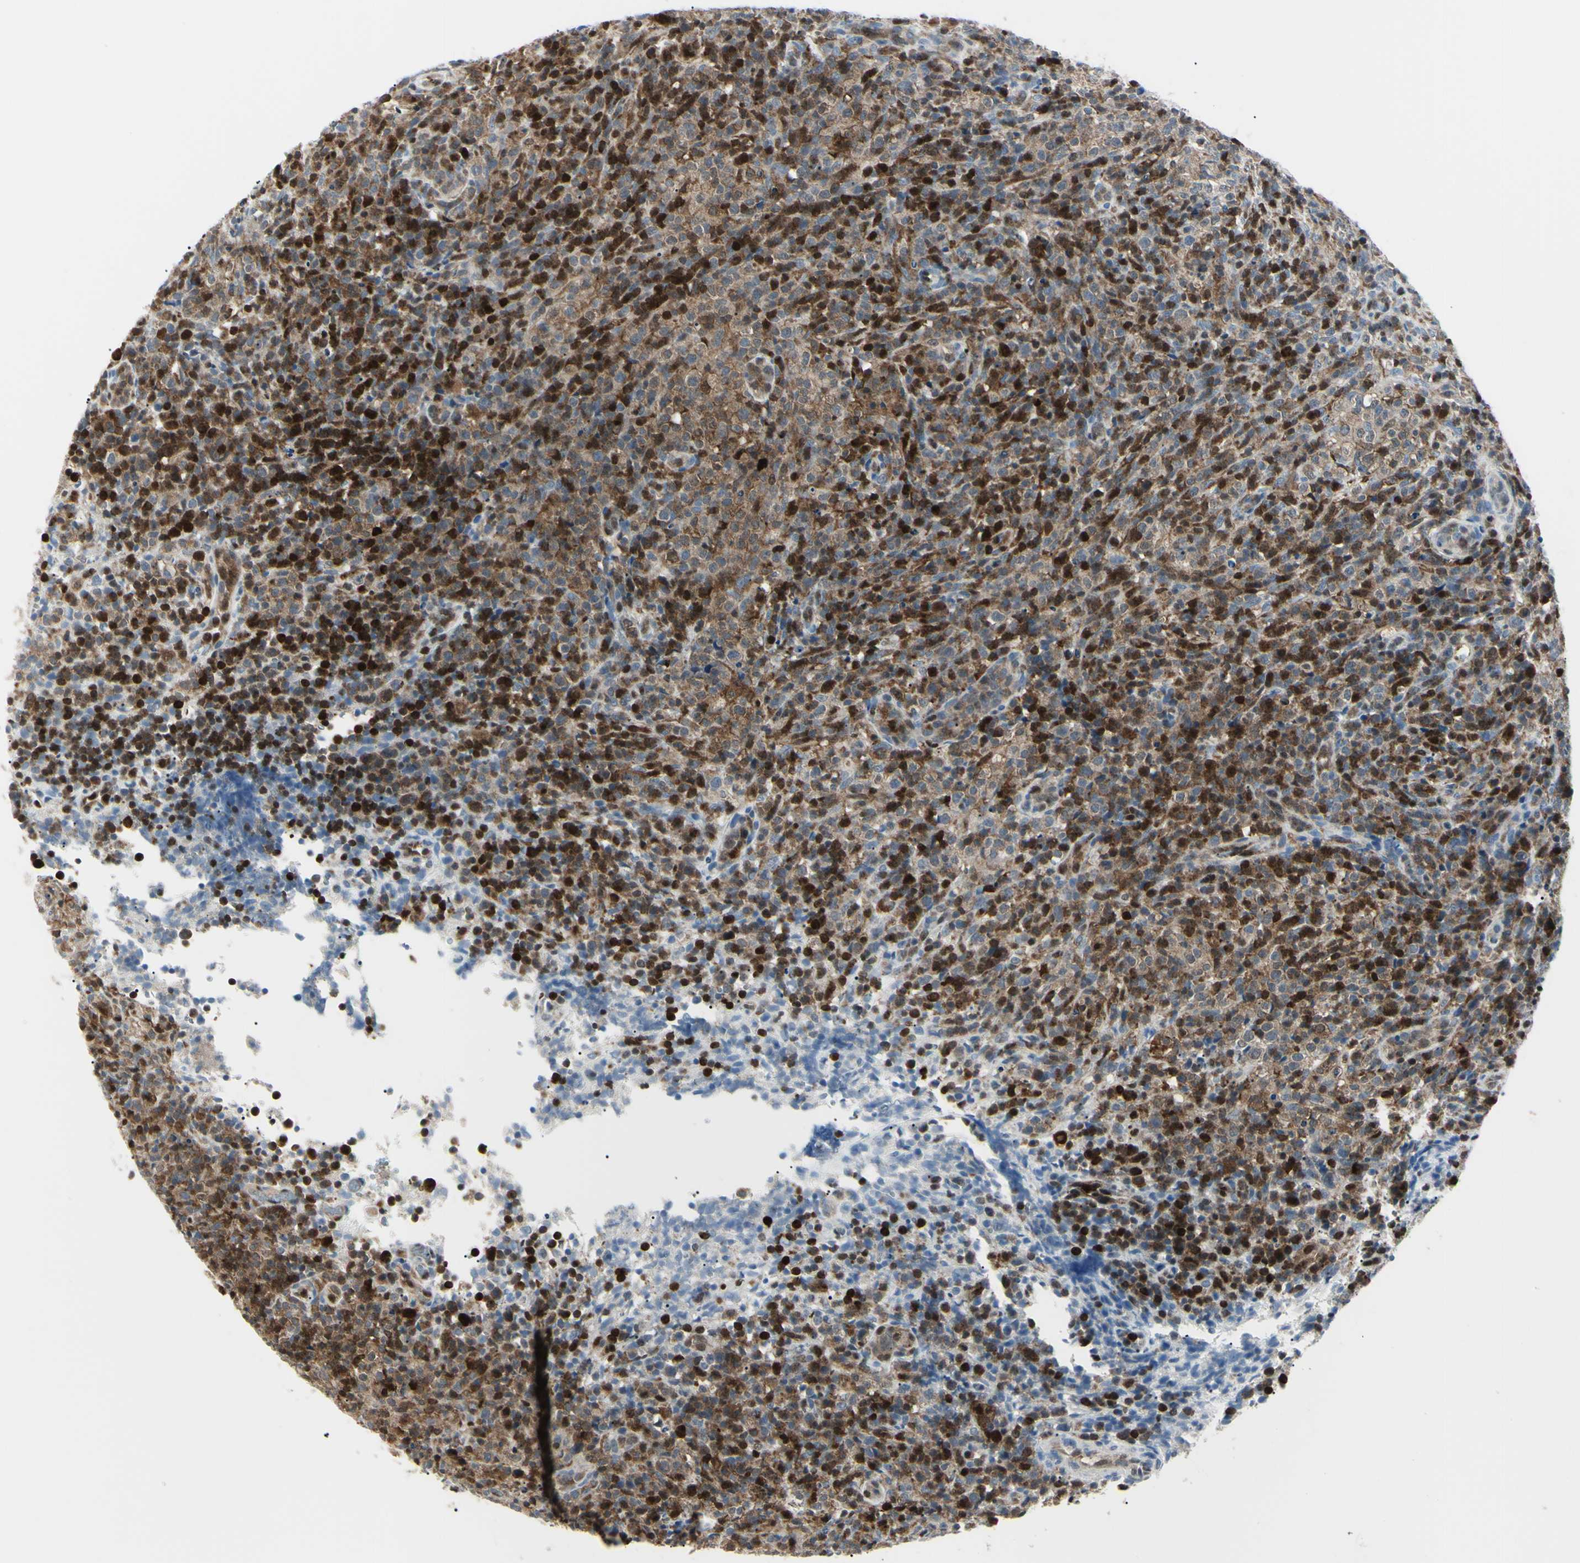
{"staining": {"intensity": "moderate", "quantity": "25%-75%", "location": "cytoplasmic/membranous,nuclear"}, "tissue": "lymphoma", "cell_type": "Tumor cells", "image_type": "cancer", "snomed": [{"axis": "morphology", "description": "Malignant lymphoma, non-Hodgkin's type, High grade"}, {"axis": "topography", "description": "Lymph node"}], "caption": "Immunohistochemistry (IHC) (DAB (3,3'-diaminobenzidine)) staining of lymphoma reveals moderate cytoplasmic/membranous and nuclear protein positivity in about 25%-75% of tumor cells.", "gene": "PGK1", "patient": {"sex": "female", "age": 76}}